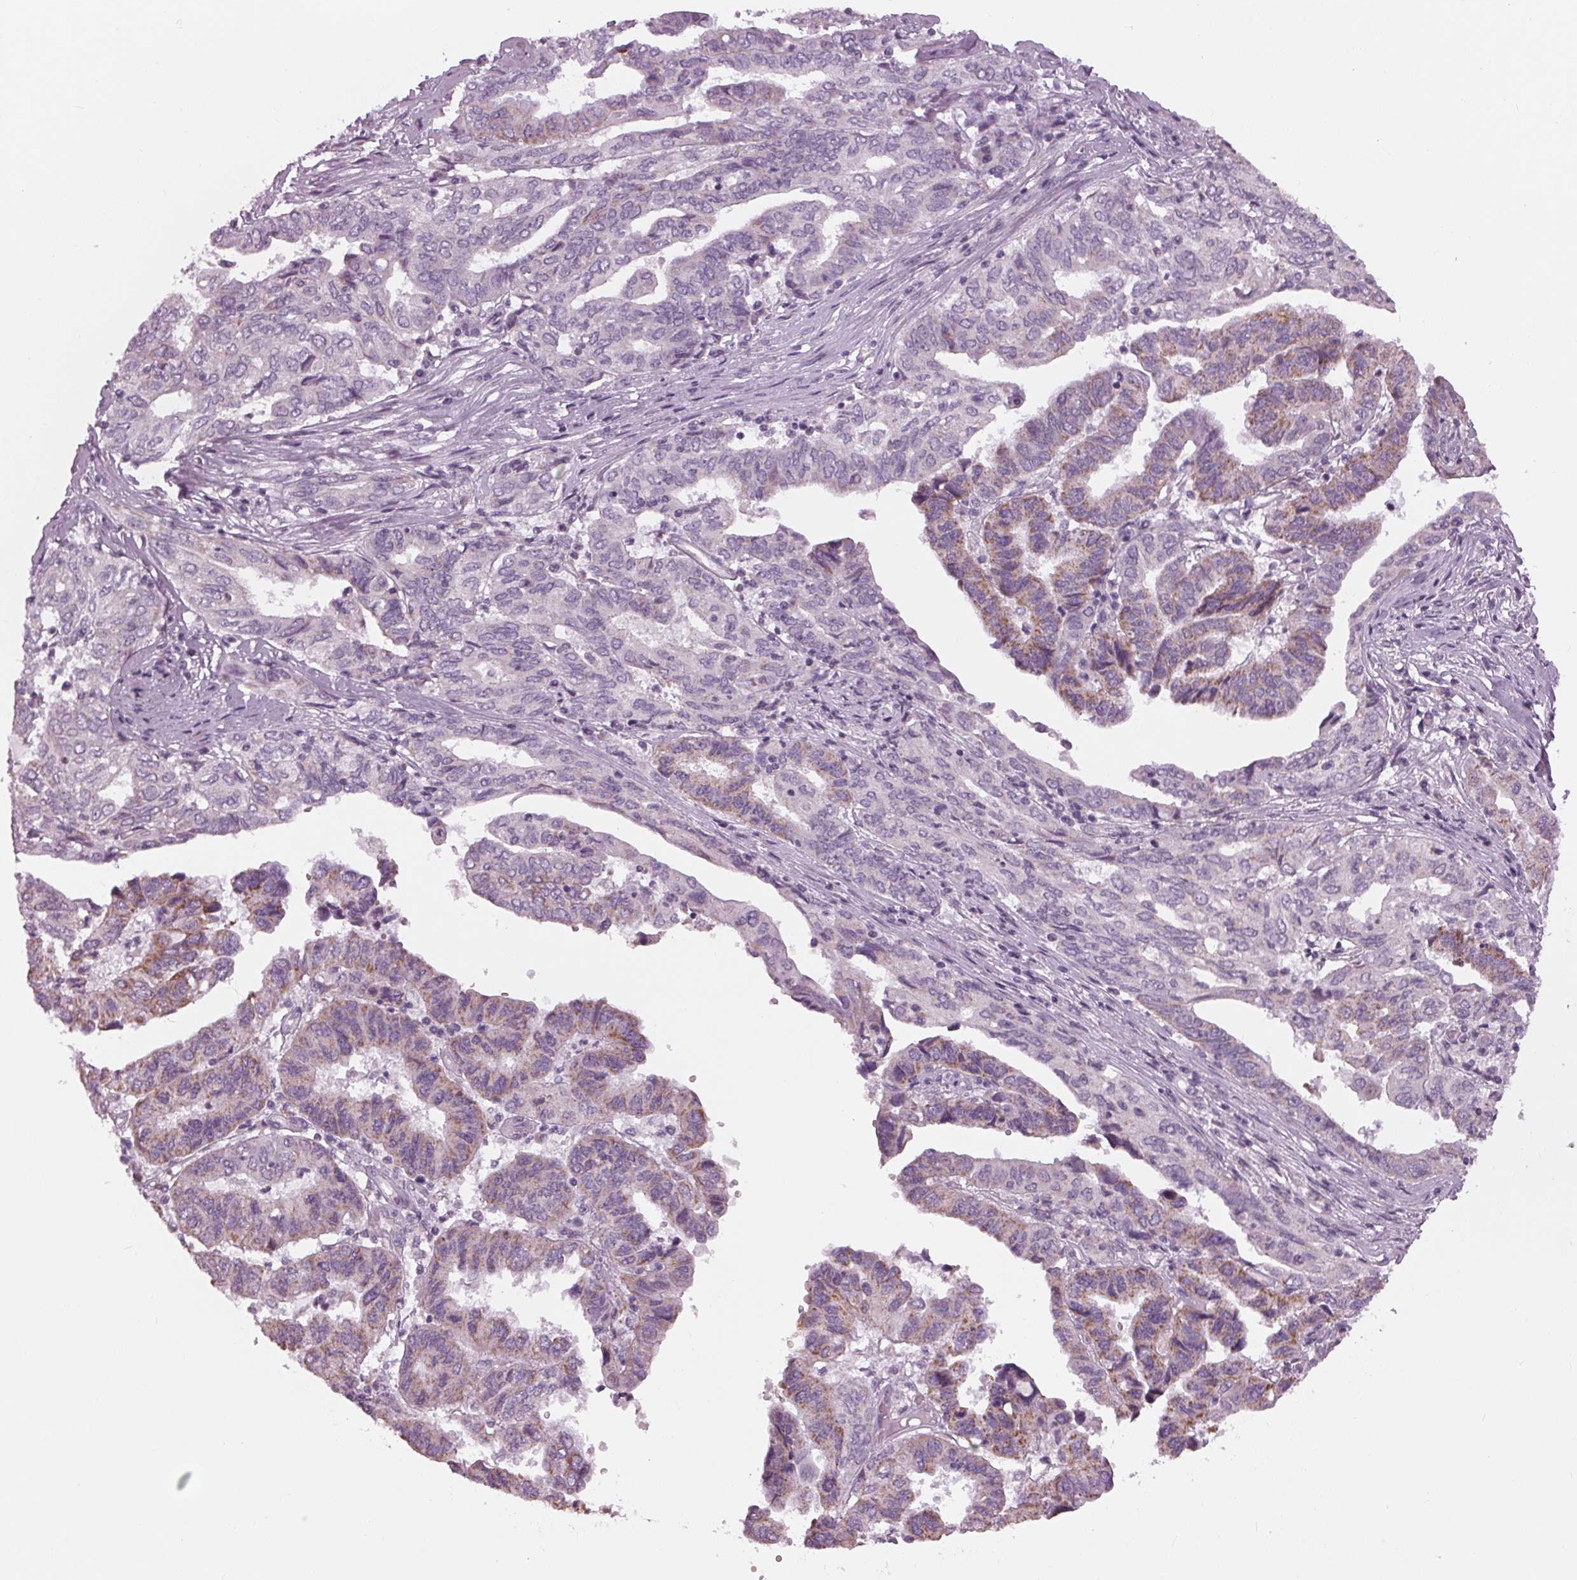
{"staining": {"intensity": "moderate", "quantity": "<25%", "location": "cytoplasmic/membranous"}, "tissue": "ovarian cancer", "cell_type": "Tumor cells", "image_type": "cancer", "snomed": [{"axis": "morphology", "description": "Cystadenocarcinoma, serous, NOS"}, {"axis": "topography", "description": "Ovary"}], "caption": "DAB (3,3'-diaminobenzidine) immunohistochemical staining of human ovarian serous cystadenocarcinoma shows moderate cytoplasmic/membranous protein positivity in approximately <25% of tumor cells.", "gene": "SAMD4A", "patient": {"sex": "female", "age": 79}}